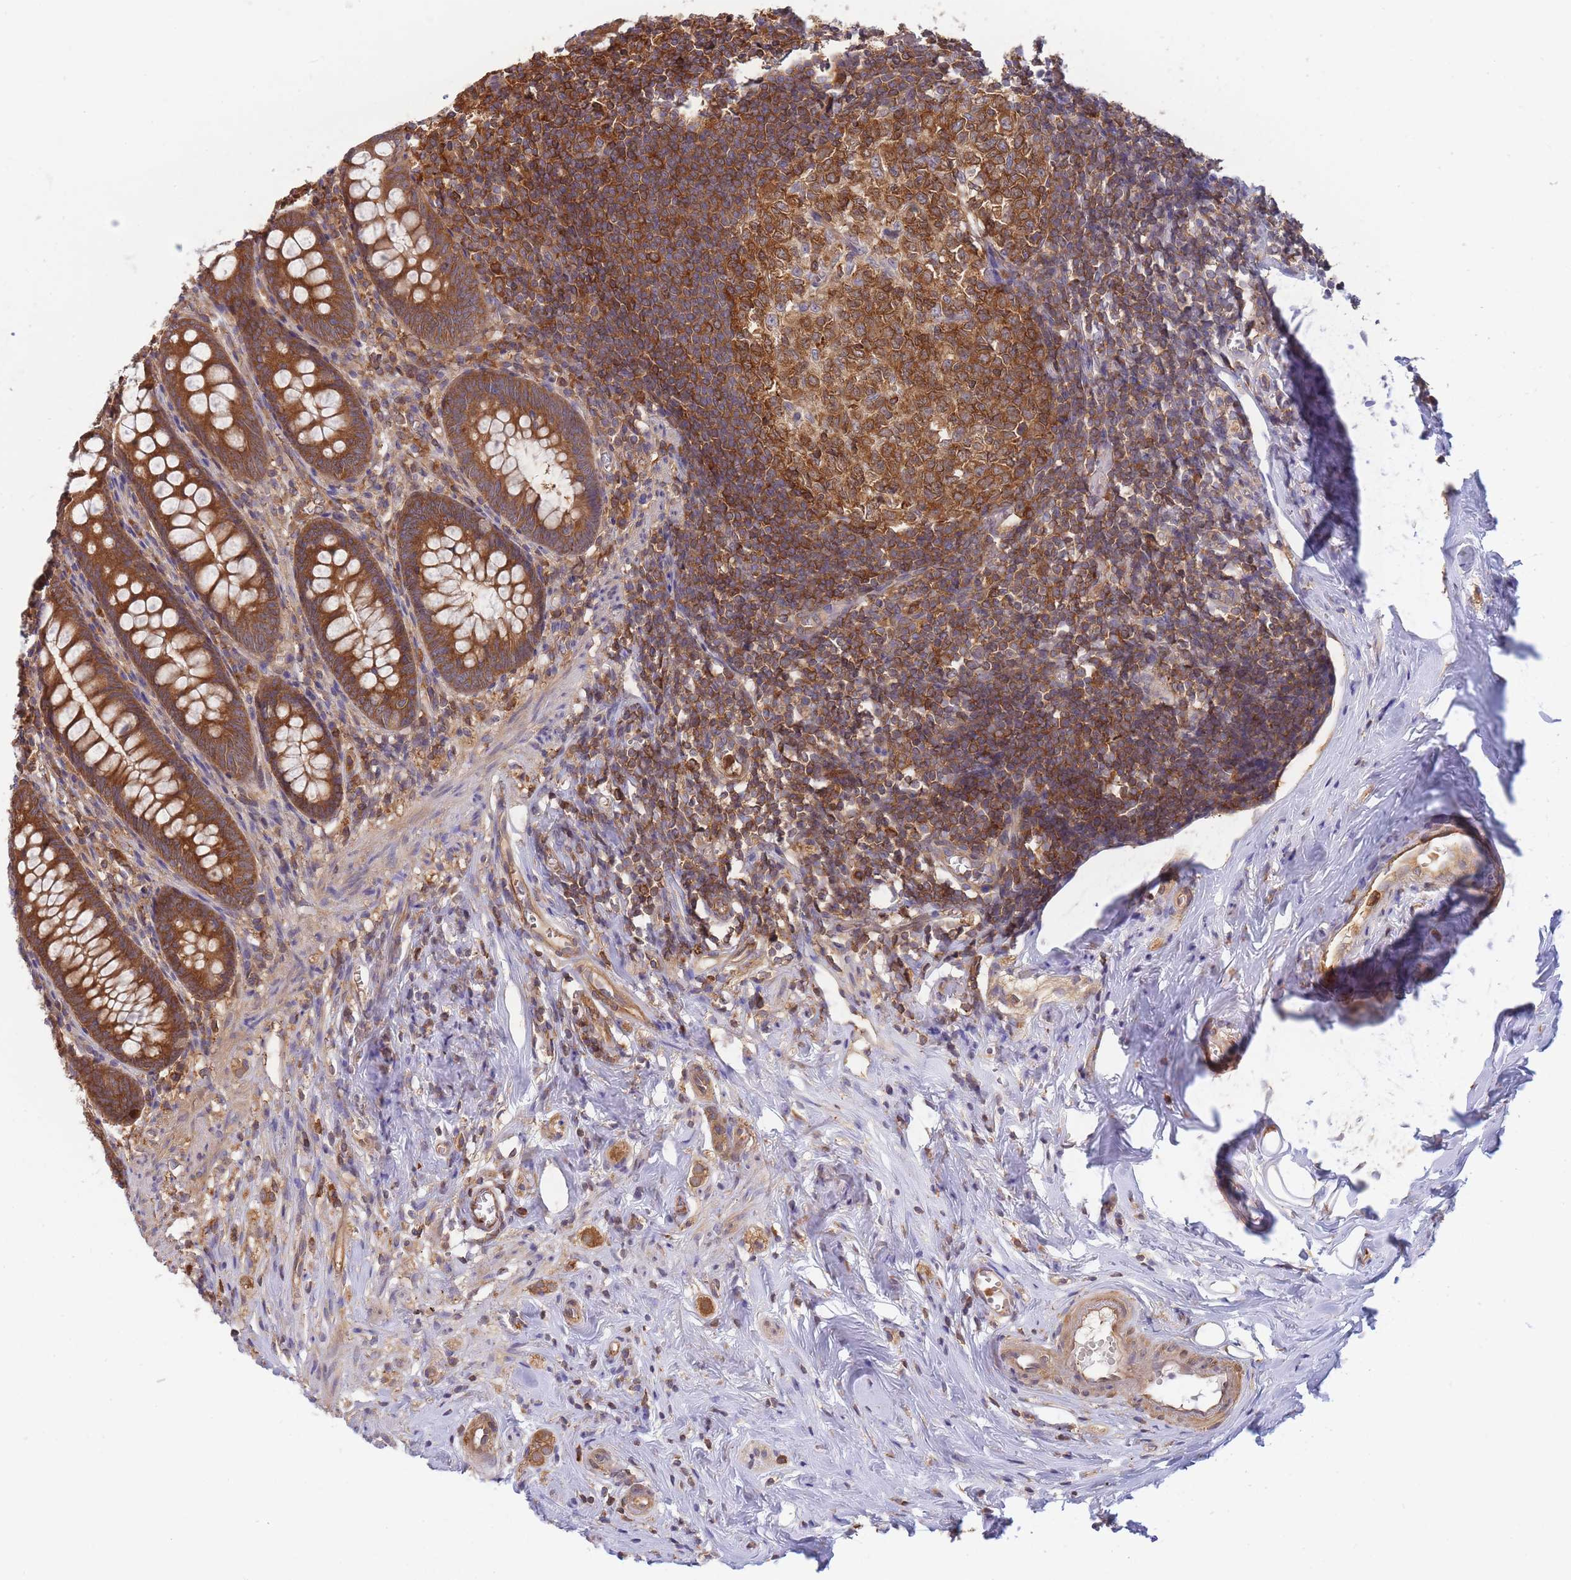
{"staining": {"intensity": "strong", "quantity": ">75%", "location": "cytoplasmic/membranous"}, "tissue": "appendix", "cell_type": "Glandular cells", "image_type": "normal", "snomed": [{"axis": "morphology", "description": "Normal tissue, NOS"}, {"axis": "topography", "description": "Appendix"}], "caption": "DAB immunohistochemical staining of normal human appendix exhibits strong cytoplasmic/membranous protein positivity in about >75% of glandular cells.", "gene": "SLC4A9", "patient": {"sex": "female", "age": 51}}